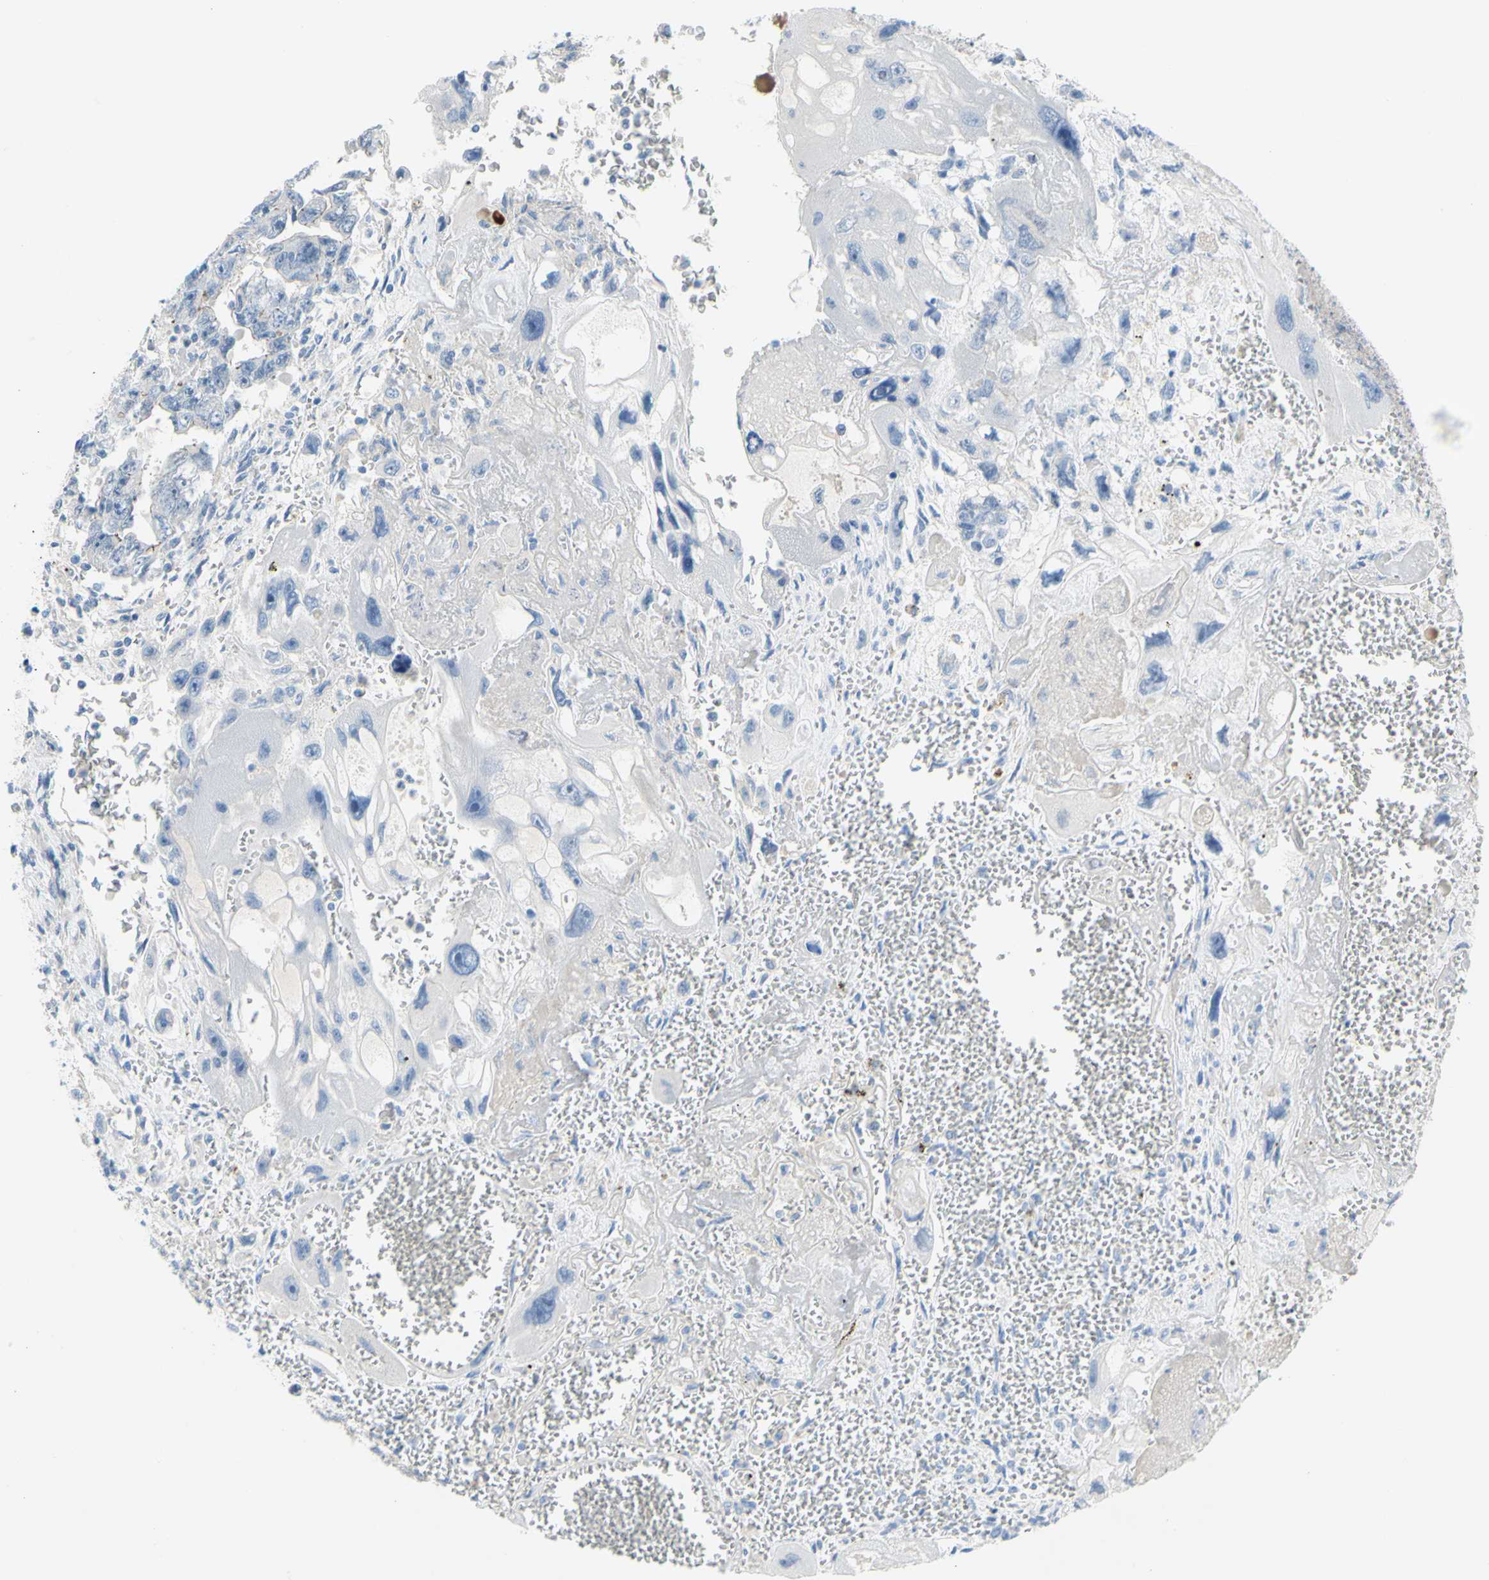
{"staining": {"intensity": "negative", "quantity": "none", "location": "none"}, "tissue": "testis cancer", "cell_type": "Tumor cells", "image_type": "cancer", "snomed": [{"axis": "morphology", "description": "Carcinoma, Embryonal, NOS"}, {"axis": "topography", "description": "Testis"}], "caption": "Tumor cells show no significant protein expression in testis cancer (embryonal carcinoma).", "gene": "TMEM59L", "patient": {"sex": "male", "age": 28}}